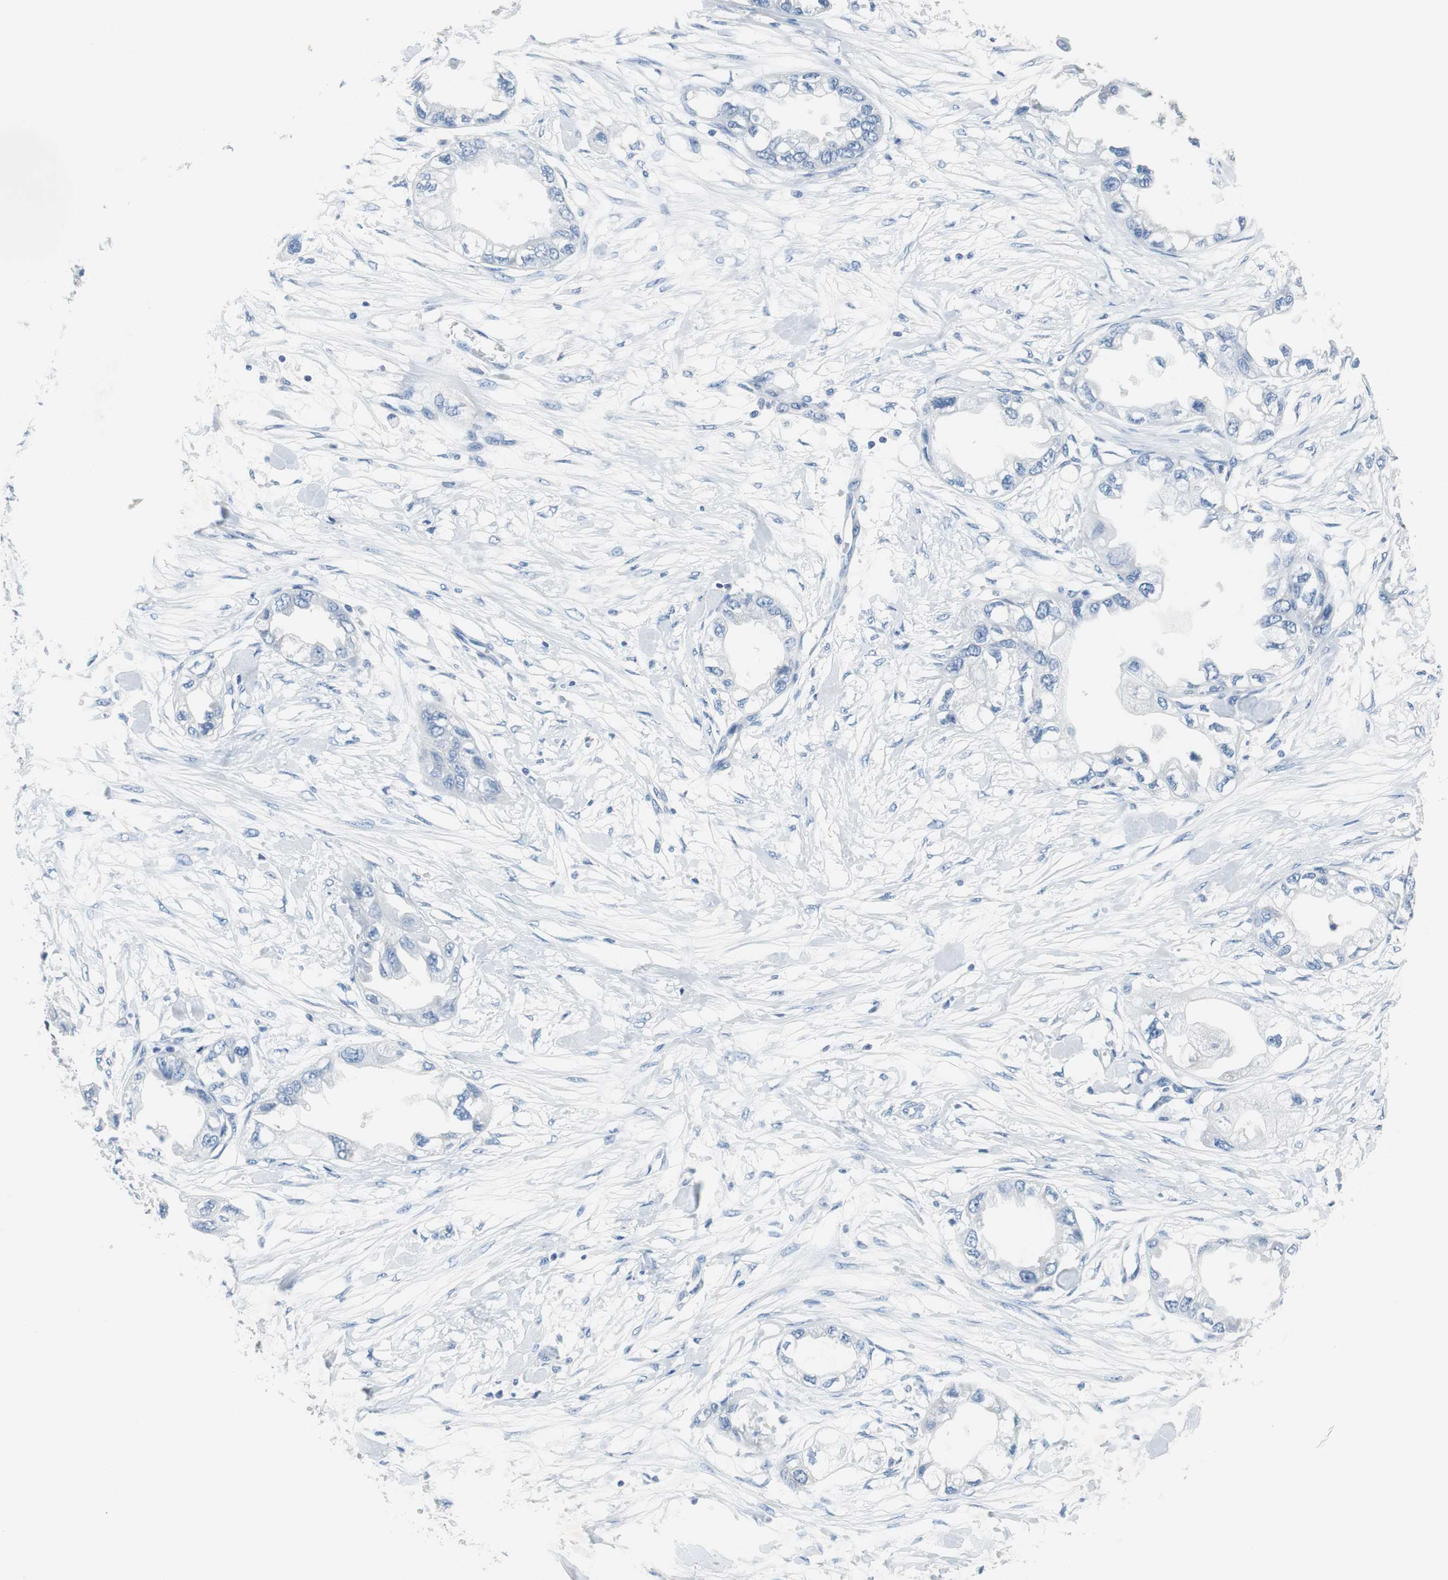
{"staining": {"intensity": "negative", "quantity": "none", "location": "none"}, "tissue": "endometrial cancer", "cell_type": "Tumor cells", "image_type": "cancer", "snomed": [{"axis": "morphology", "description": "Adenocarcinoma, NOS"}, {"axis": "topography", "description": "Endometrium"}], "caption": "The histopathology image displays no staining of tumor cells in endometrial adenocarcinoma.", "gene": "TEX264", "patient": {"sex": "female", "age": 67}}